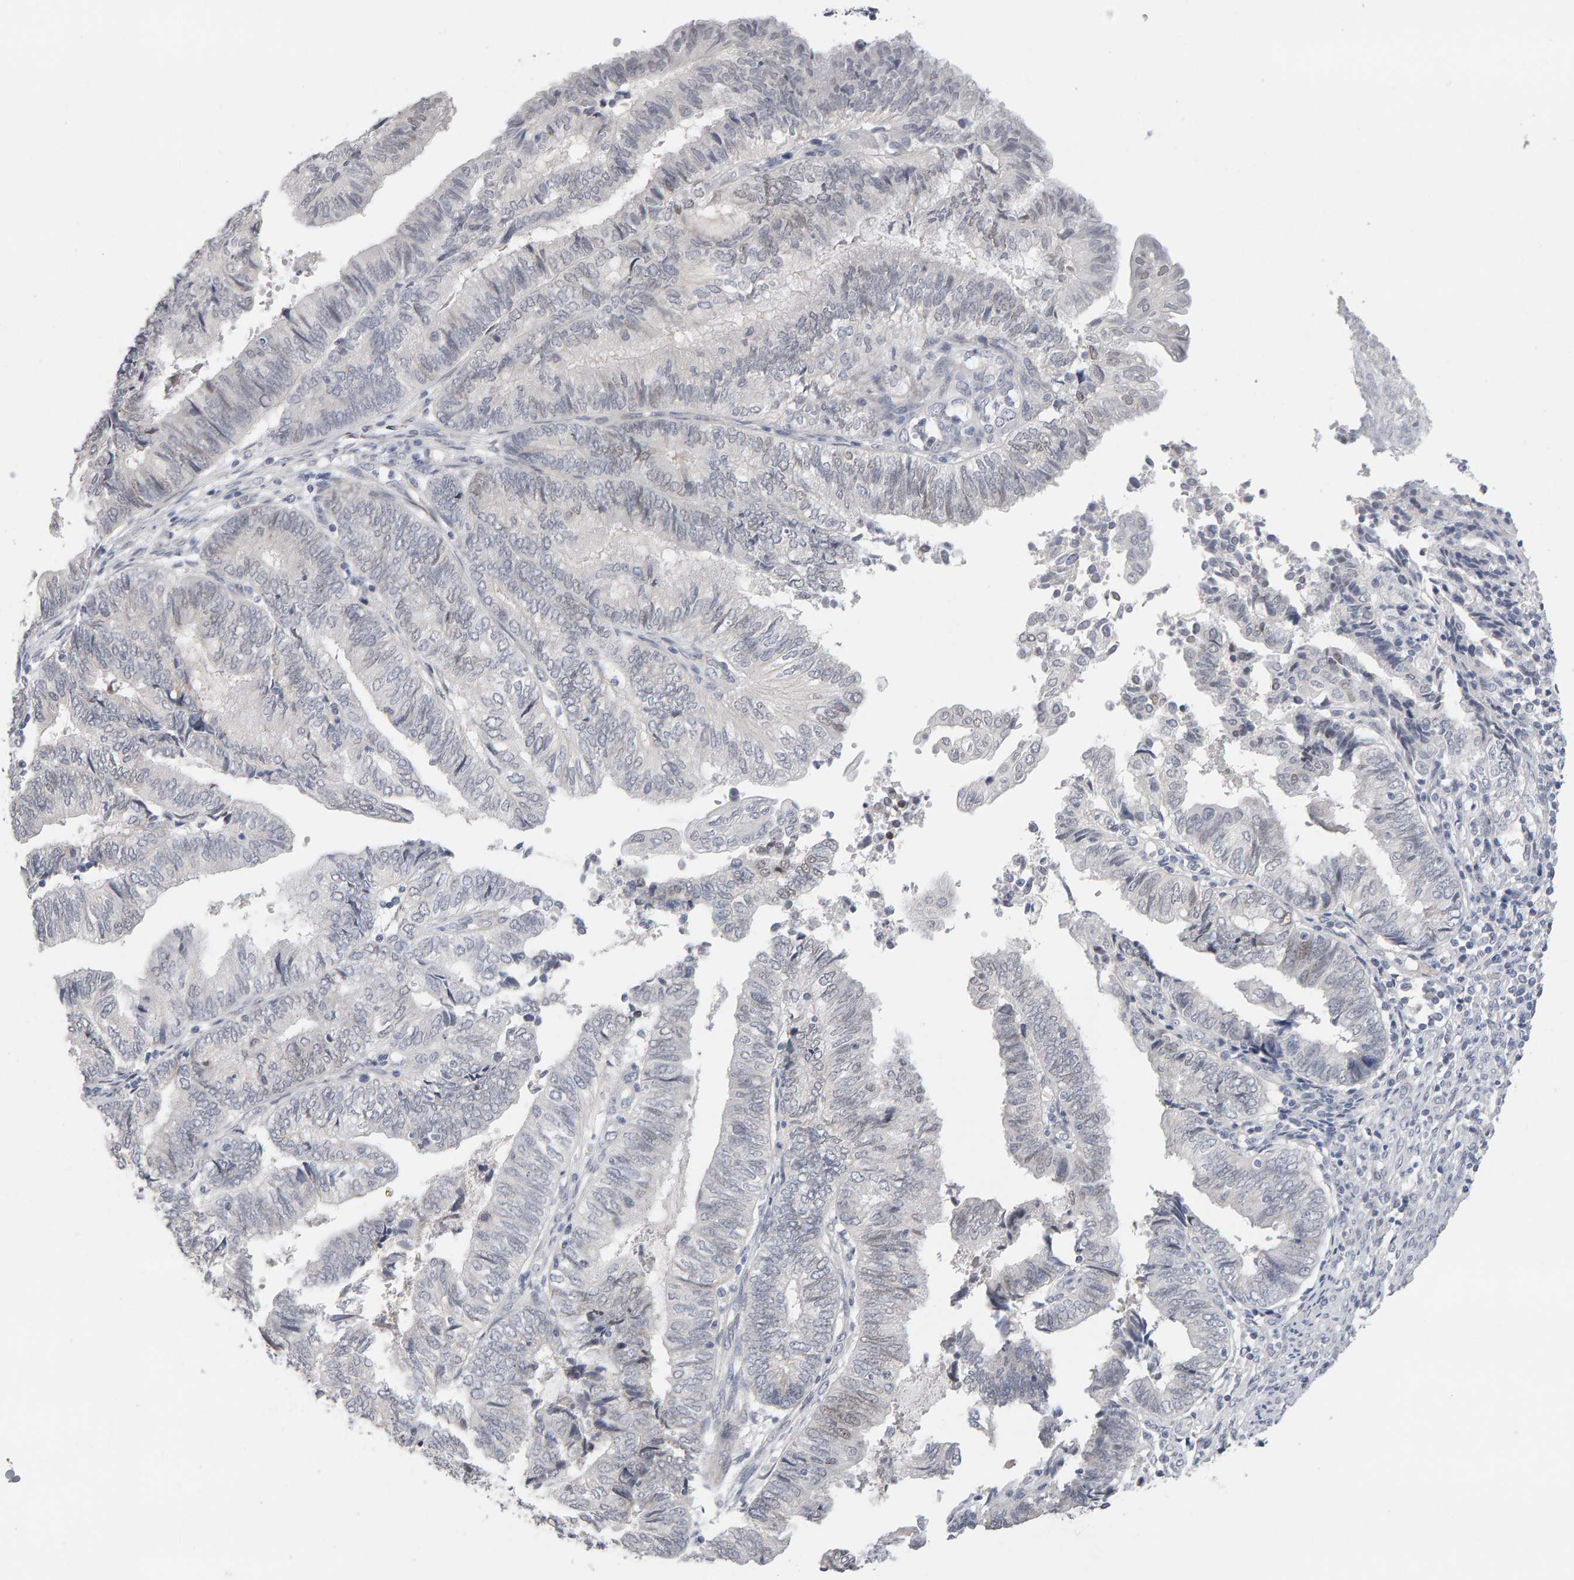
{"staining": {"intensity": "negative", "quantity": "none", "location": "none"}, "tissue": "endometrial cancer", "cell_type": "Tumor cells", "image_type": "cancer", "snomed": [{"axis": "morphology", "description": "Adenocarcinoma, NOS"}, {"axis": "topography", "description": "Uterus"}, {"axis": "topography", "description": "Endometrium"}], "caption": "Protein analysis of endometrial adenocarcinoma reveals no significant expression in tumor cells.", "gene": "HNF4A", "patient": {"sex": "female", "age": 70}}